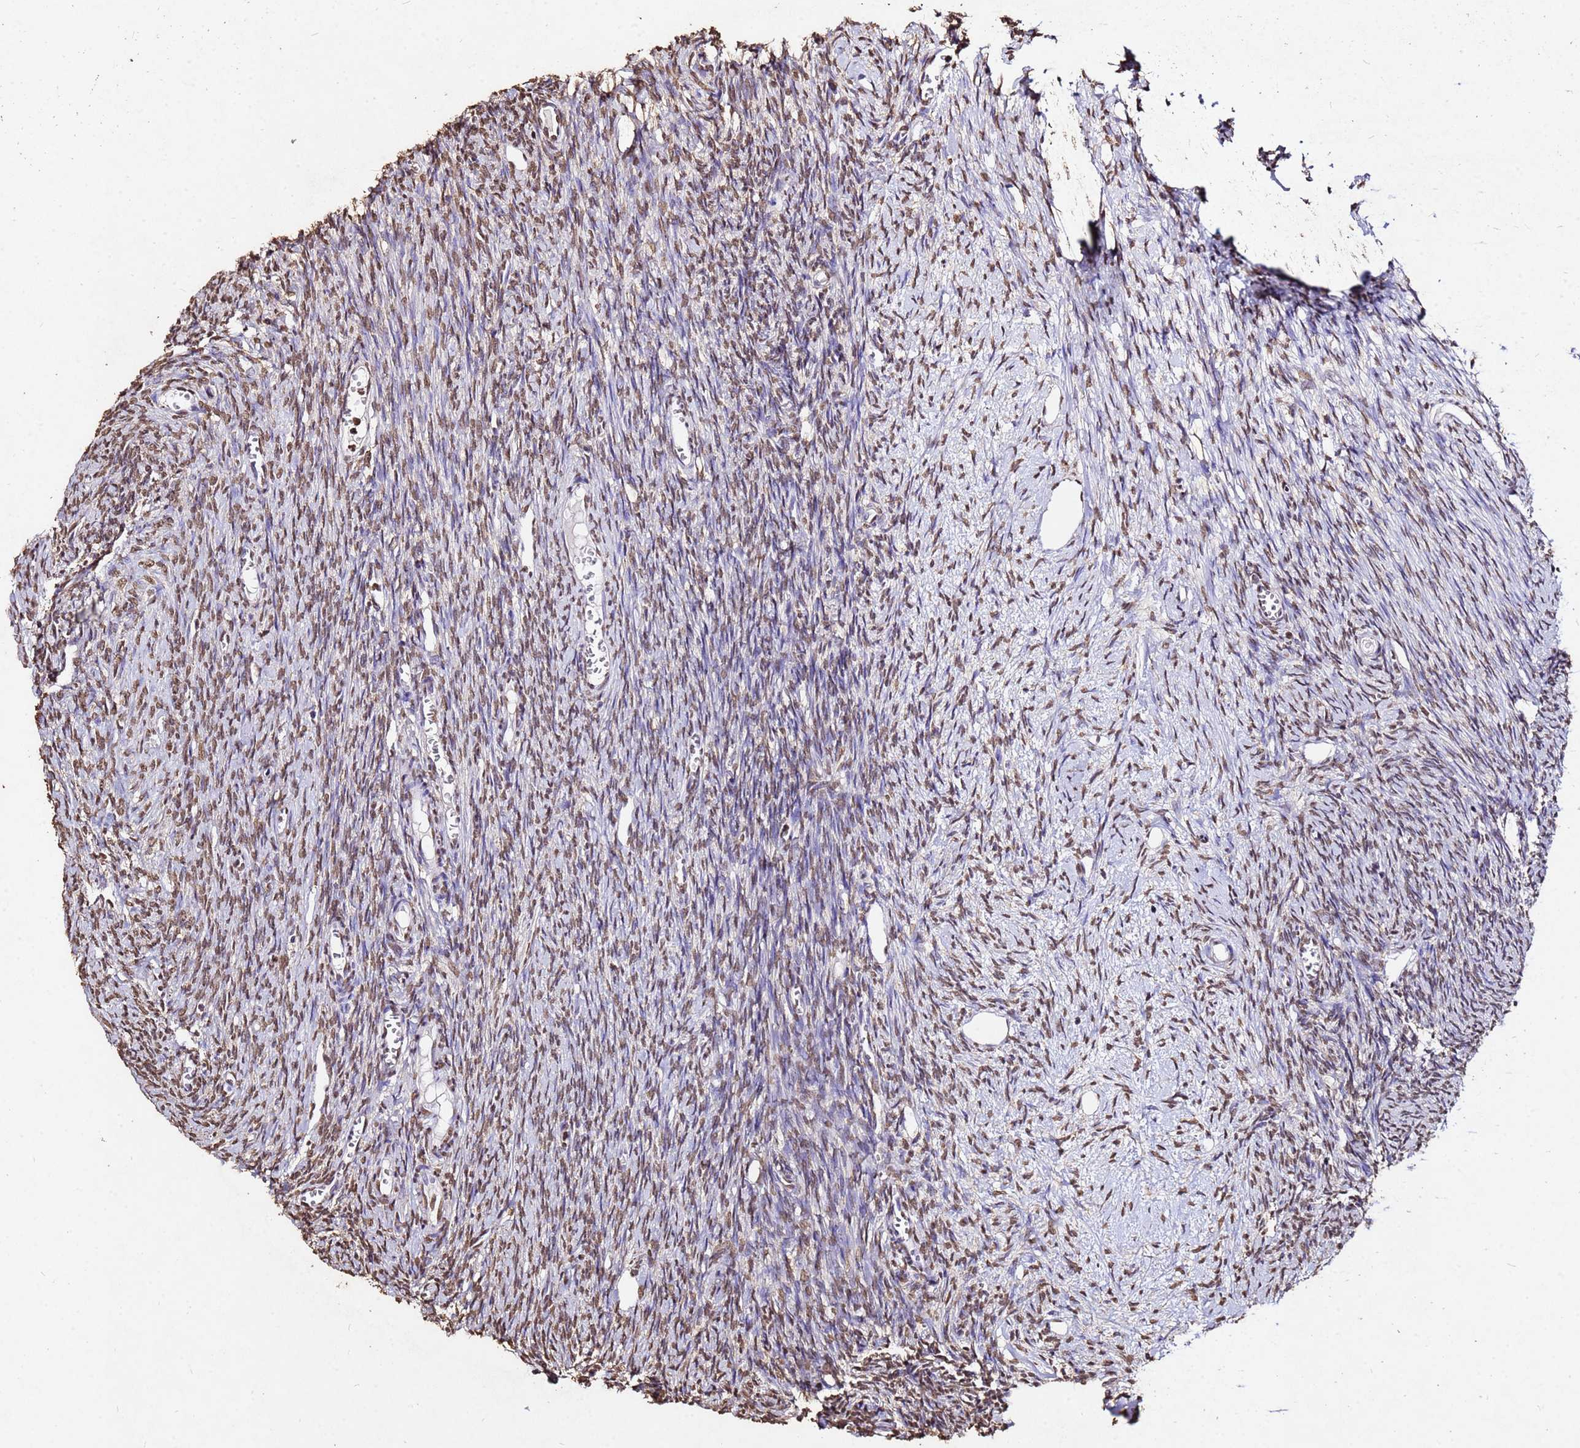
{"staining": {"intensity": "moderate", "quantity": ">75%", "location": "nuclear"}, "tissue": "ovary", "cell_type": "Follicle cells", "image_type": "normal", "snomed": [{"axis": "morphology", "description": "Normal tissue, NOS"}, {"axis": "topography", "description": "Ovary"}], "caption": "High-magnification brightfield microscopy of normal ovary stained with DAB (brown) and counterstained with hematoxylin (blue). follicle cells exhibit moderate nuclear staining is present in approximately>75% of cells. The protein of interest is shown in brown color, while the nuclei are stained blue.", "gene": "MYOCD", "patient": {"sex": "female", "age": 44}}